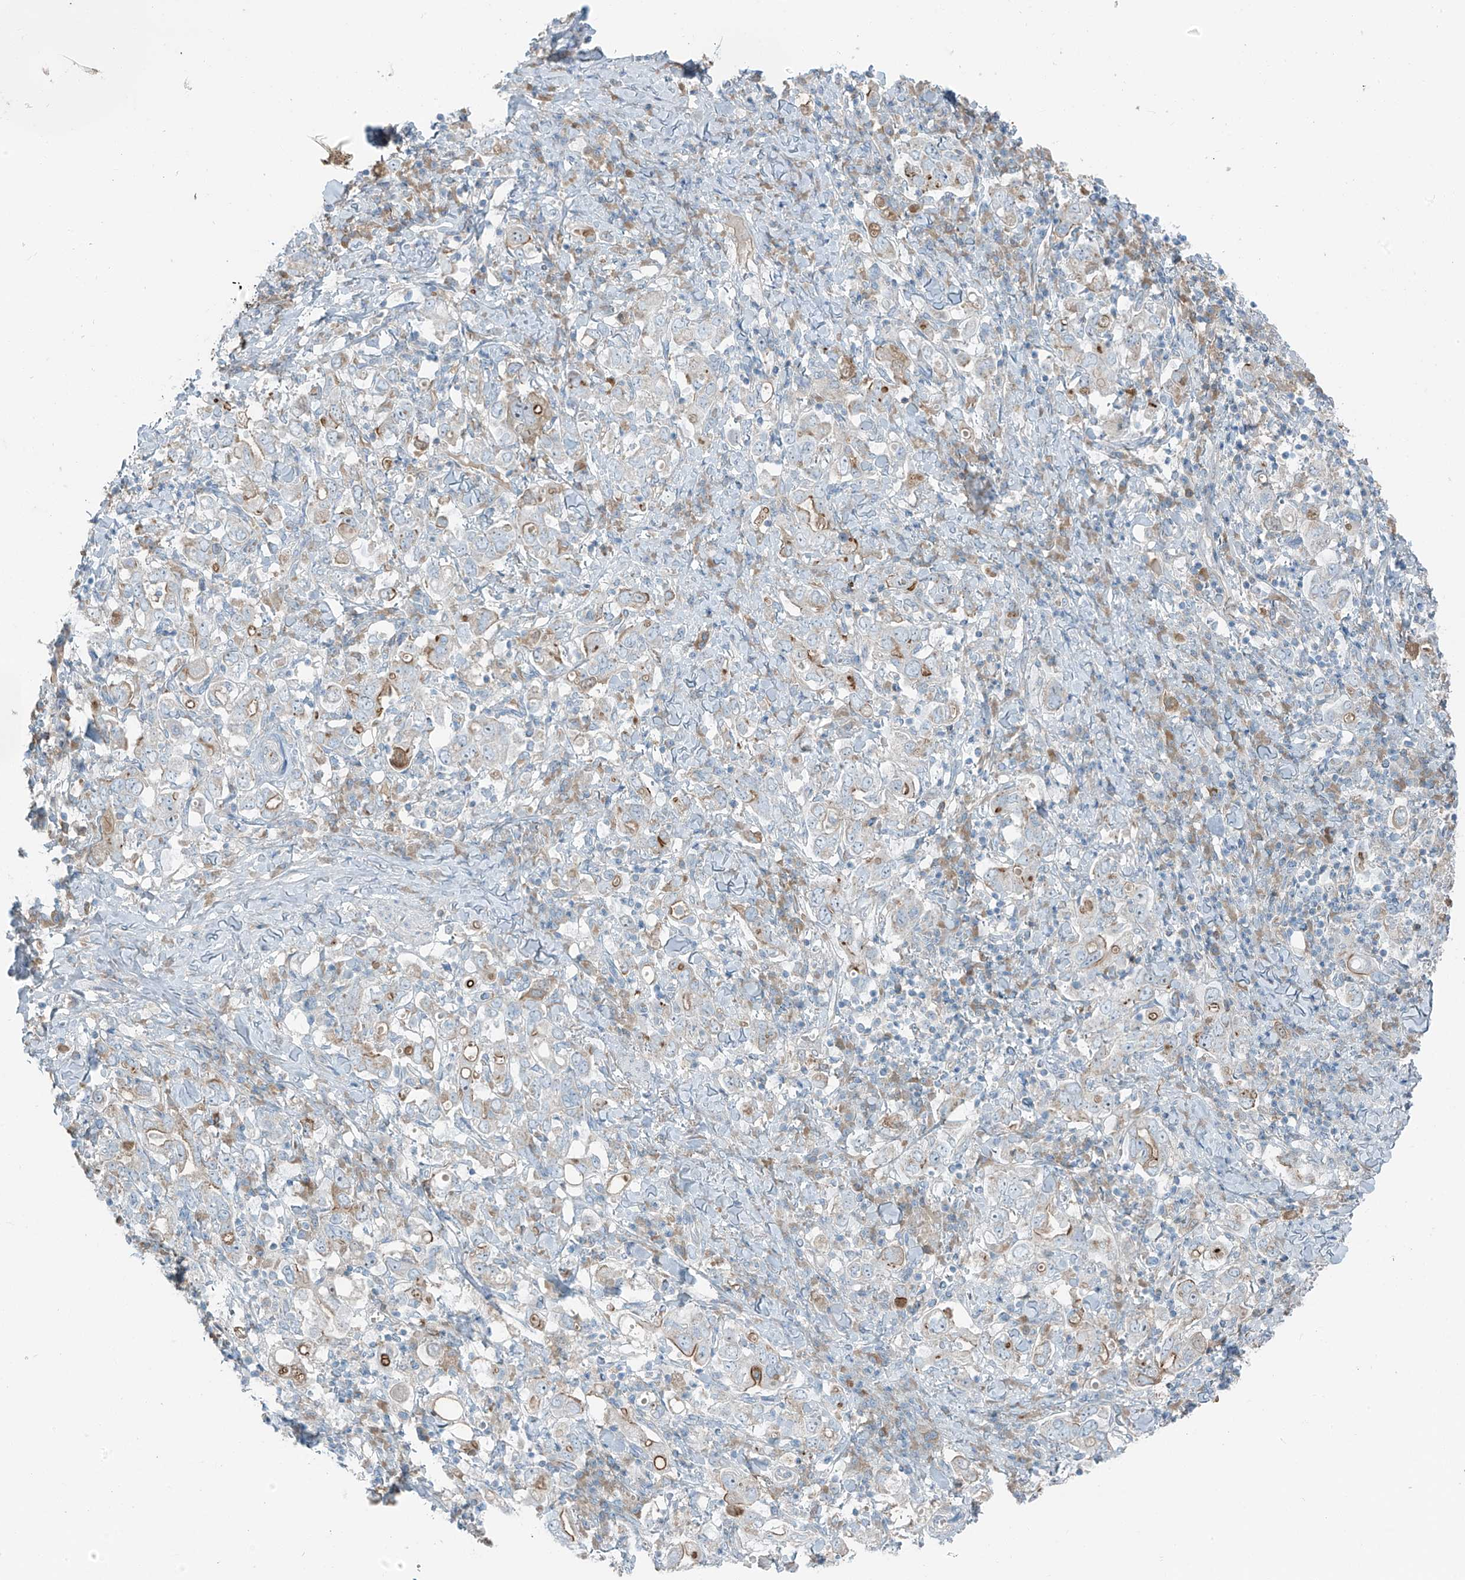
{"staining": {"intensity": "negative", "quantity": "none", "location": "none"}, "tissue": "stomach cancer", "cell_type": "Tumor cells", "image_type": "cancer", "snomed": [{"axis": "morphology", "description": "Adenocarcinoma, NOS"}, {"axis": "topography", "description": "Stomach, upper"}], "caption": "Tumor cells are negative for brown protein staining in adenocarcinoma (stomach).", "gene": "FAM131C", "patient": {"sex": "male", "age": 62}}